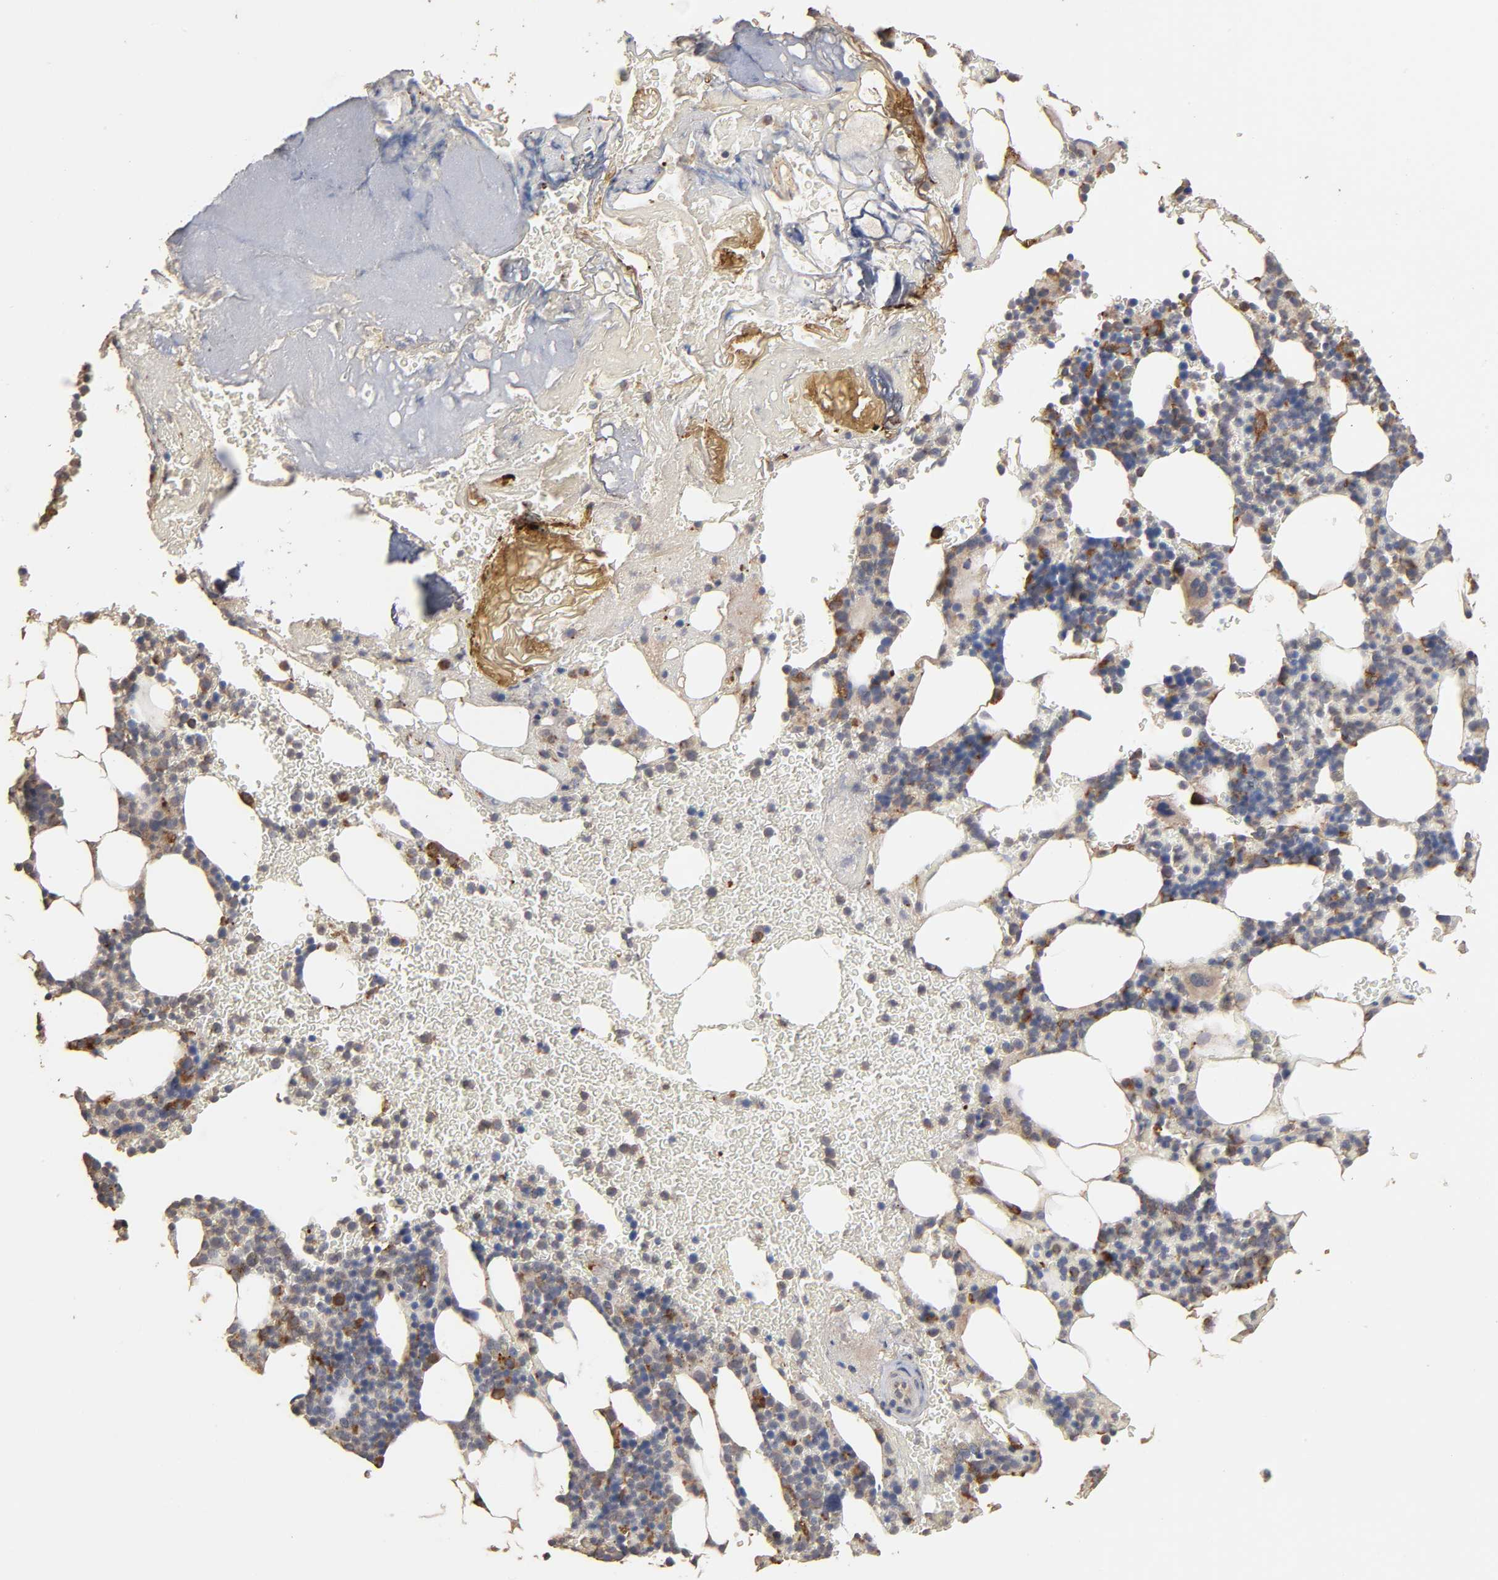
{"staining": {"intensity": "moderate", "quantity": "25%-75%", "location": "cytoplasmic/membranous"}, "tissue": "bone marrow", "cell_type": "Hematopoietic cells", "image_type": "normal", "snomed": [{"axis": "morphology", "description": "Normal tissue, NOS"}, {"axis": "topography", "description": "Bone marrow"}], "caption": "The image shows a brown stain indicating the presence of a protein in the cytoplasmic/membranous of hematopoietic cells in bone marrow.", "gene": "EIF4G2", "patient": {"sex": "female", "age": 73}}